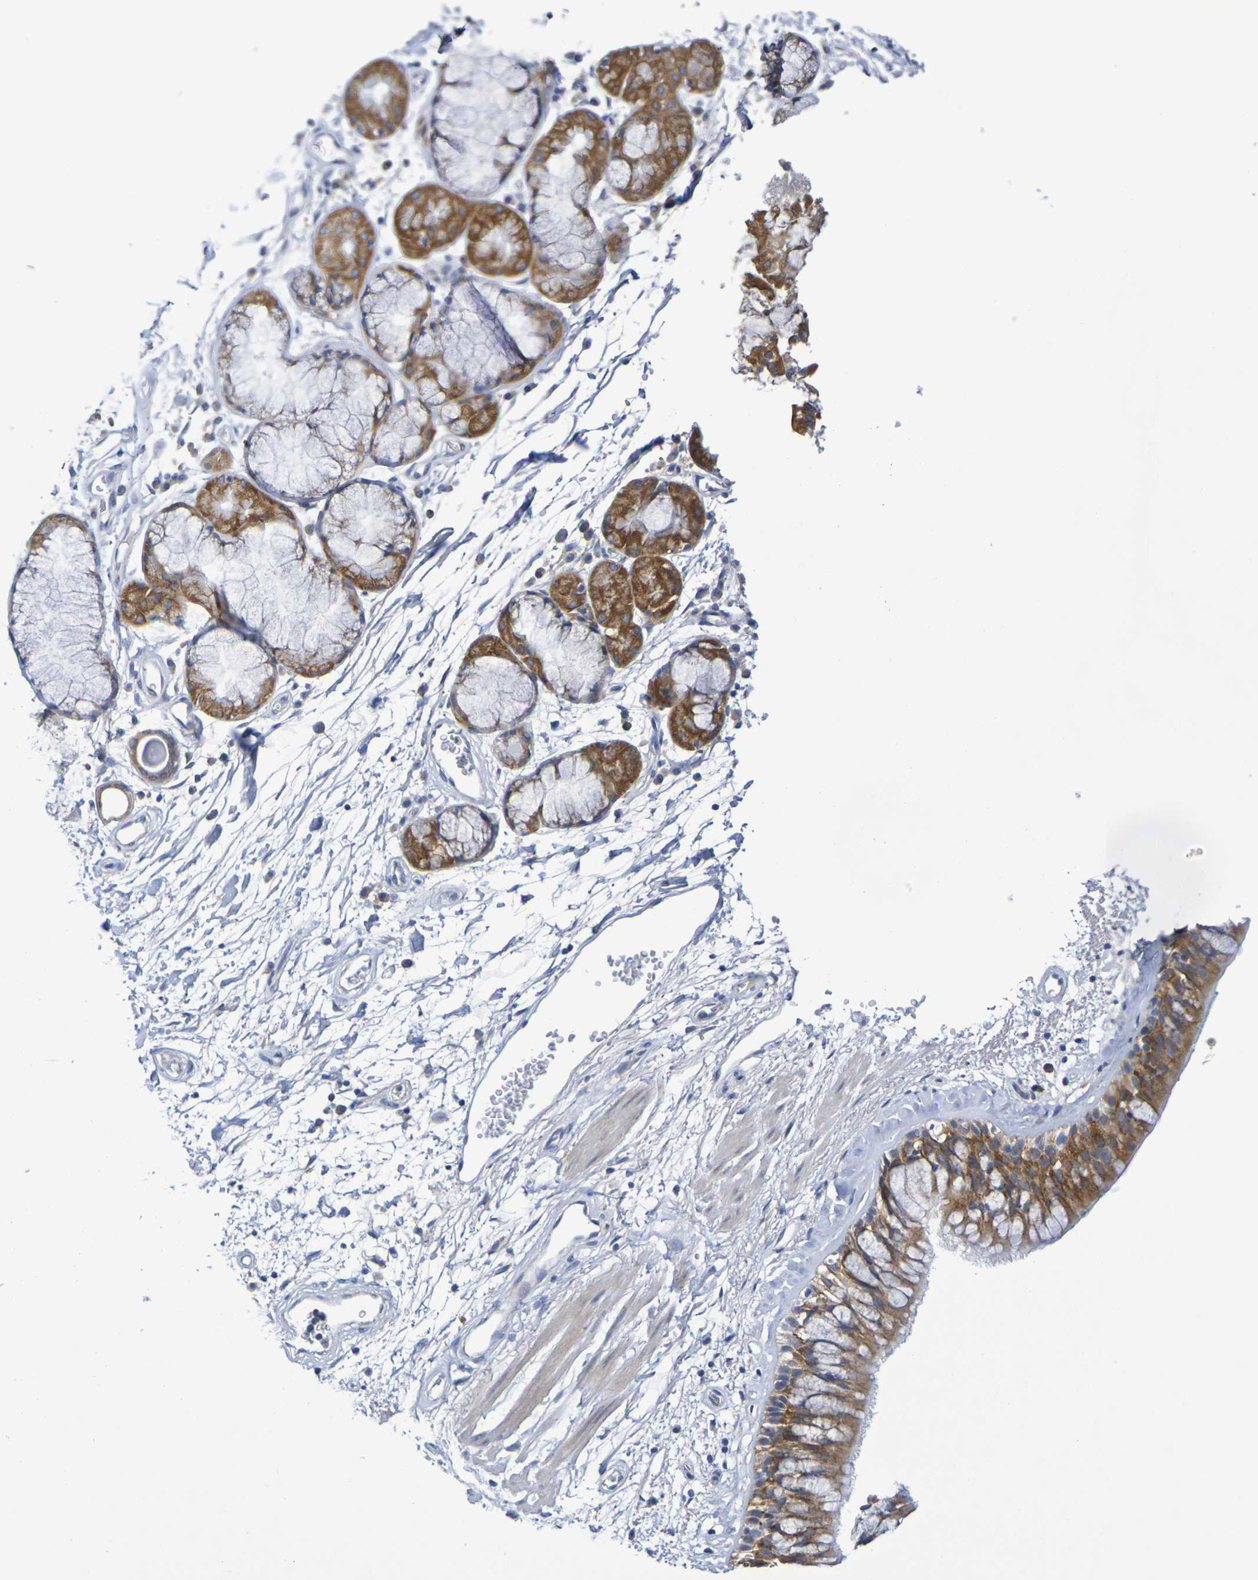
{"staining": {"intensity": "moderate", "quantity": ">75%", "location": "cytoplasmic/membranous"}, "tissue": "bronchus", "cell_type": "Respiratory epithelial cells", "image_type": "normal", "snomed": [{"axis": "morphology", "description": "Normal tissue, NOS"}, {"axis": "morphology", "description": "Adenocarcinoma, NOS"}, {"axis": "topography", "description": "Bronchus"}, {"axis": "topography", "description": "Lung"}], "caption": "Brown immunohistochemical staining in normal bronchus exhibits moderate cytoplasmic/membranous expression in approximately >75% of respiratory epithelial cells.", "gene": "SDC4", "patient": {"sex": "female", "age": 54}}